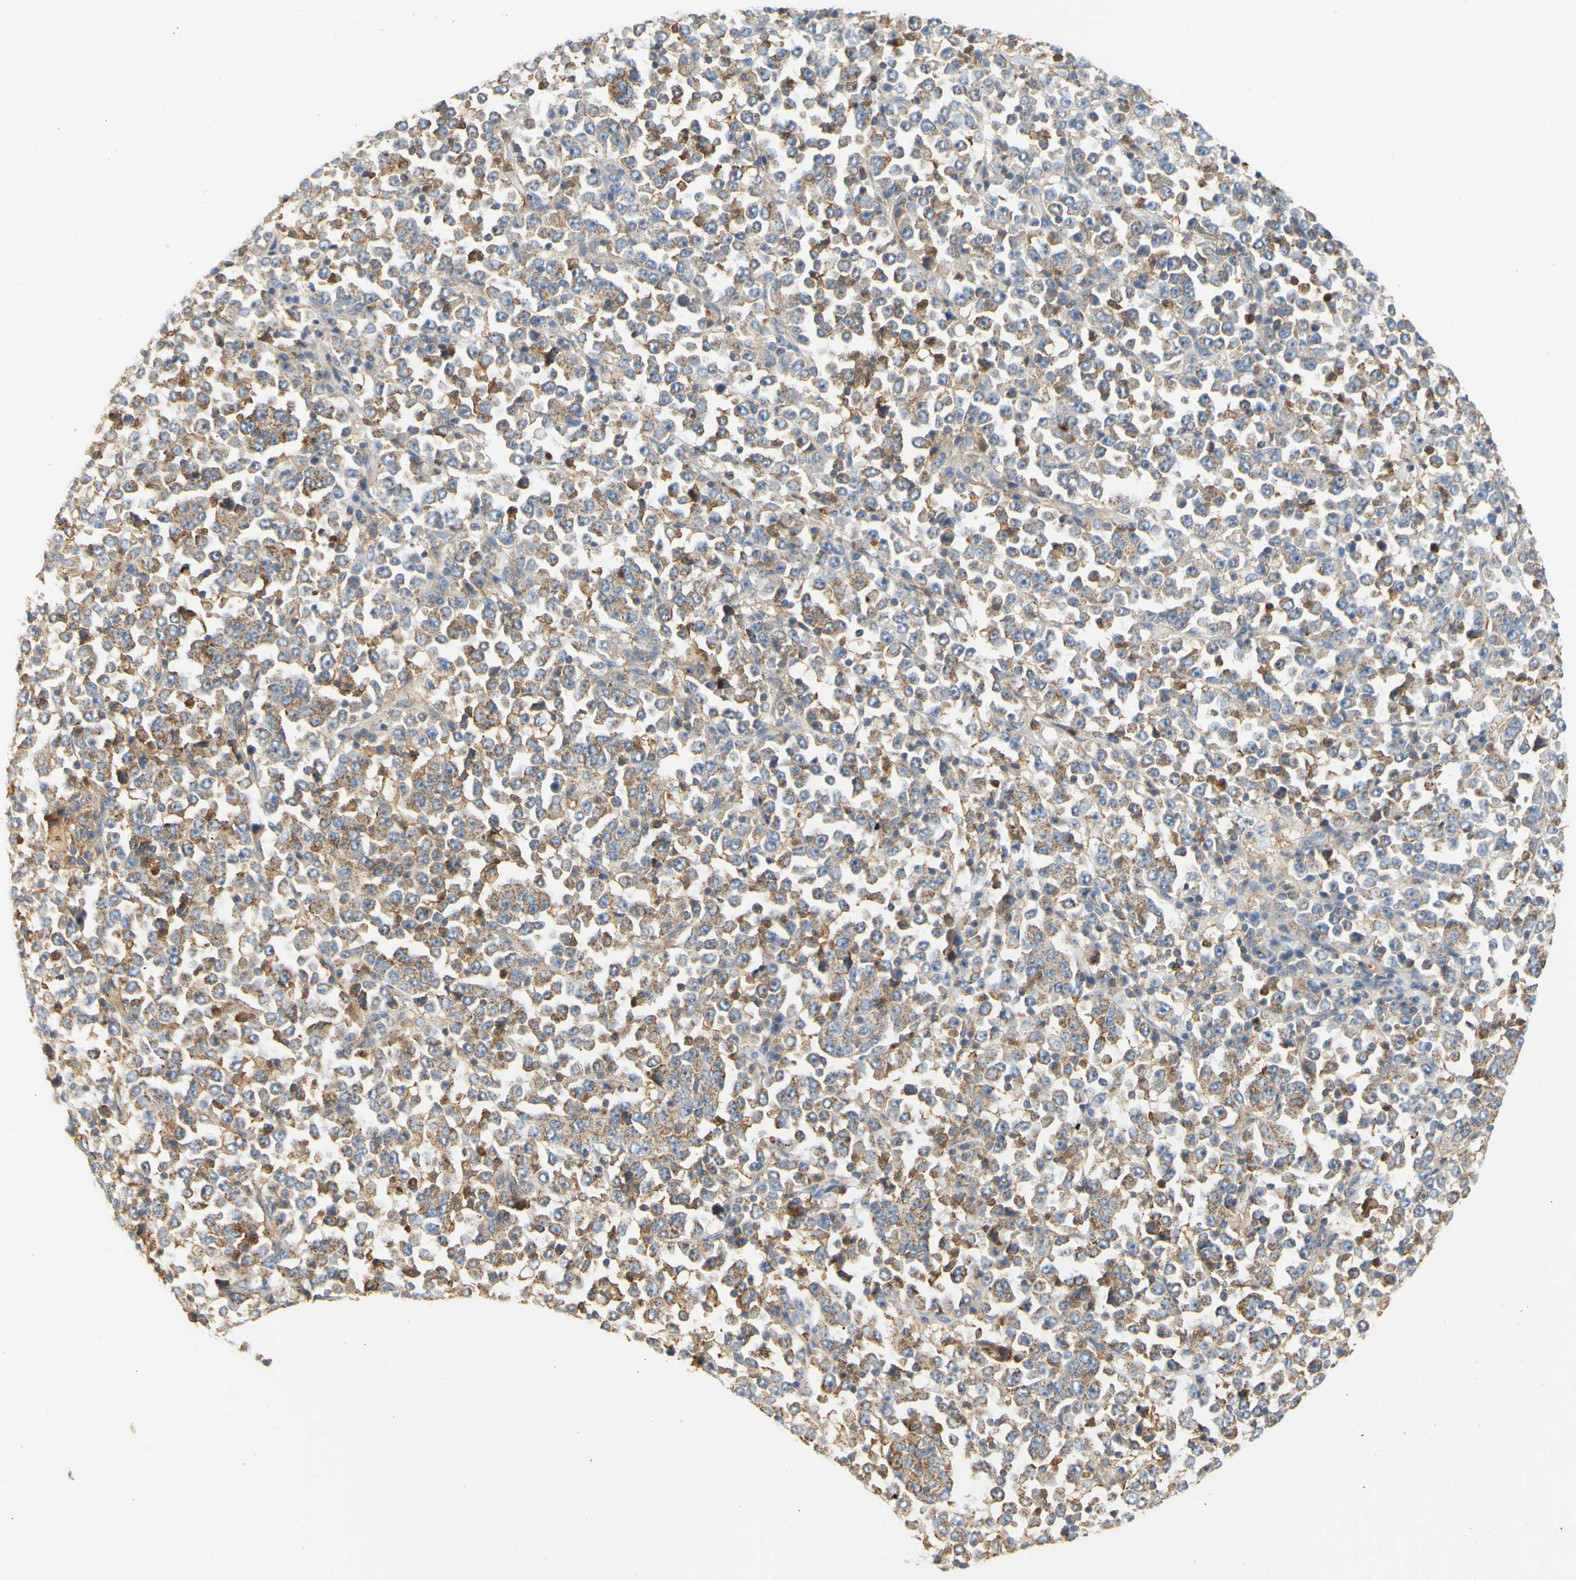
{"staining": {"intensity": "moderate", "quantity": ">75%", "location": "cytoplasmic/membranous"}, "tissue": "stomach cancer", "cell_type": "Tumor cells", "image_type": "cancer", "snomed": [{"axis": "morphology", "description": "Normal tissue, NOS"}, {"axis": "morphology", "description": "Adenocarcinoma, NOS"}, {"axis": "topography", "description": "Stomach, upper"}, {"axis": "topography", "description": "Stomach"}], "caption": "This micrograph displays stomach cancer (adenocarcinoma) stained with immunohistochemistry (IHC) to label a protein in brown. The cytoplasmic/membranous of tumor cells show moderate positivity for the protein. Nuclei are counter-stained blue.", "gene": "PCDH7", "patient": {"sex": "male", "age": 59}}